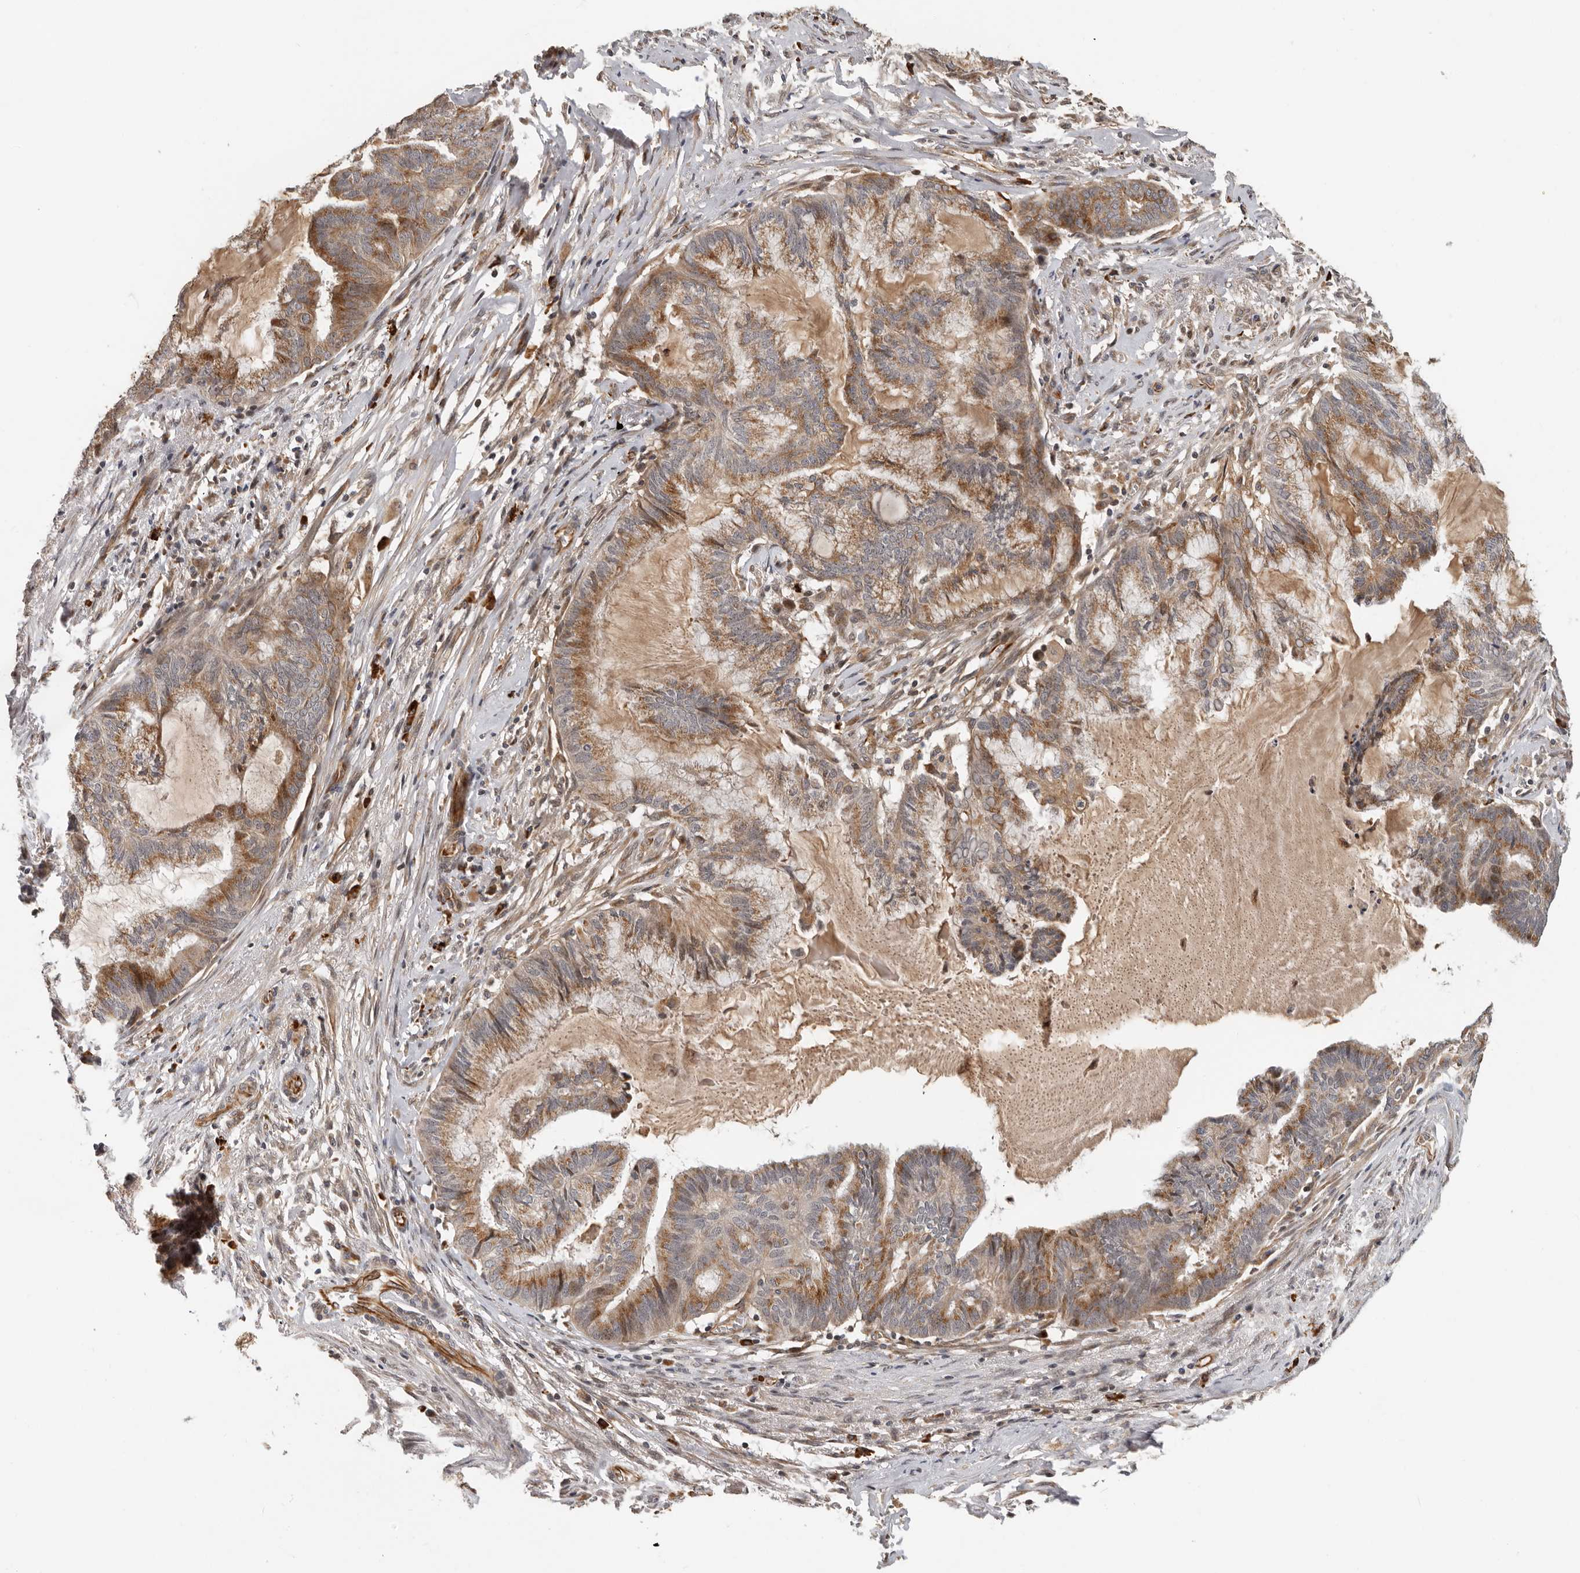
{"staining": {"intensity": "moderate", "quantity": ">75%", "location": "cytoplasmic/membranous"}, "tissue": "endometrial cancer", "cell_type": "Tumor cells", "image_type": "cancer", "snomed": [{"axis": "morphology", "description": "Adenocarcinoma, NOS"}, {"axis": "topography", "description": "Endometrium"}], "caption": "The photomicrograph exhibits staining of endometrial cancer, revealing moderate cytoplasmic/membranous protein positivity (brown color) within tumor cells.", "gene": "RNF157", "patient": {"sex": "female", "age": 86}}